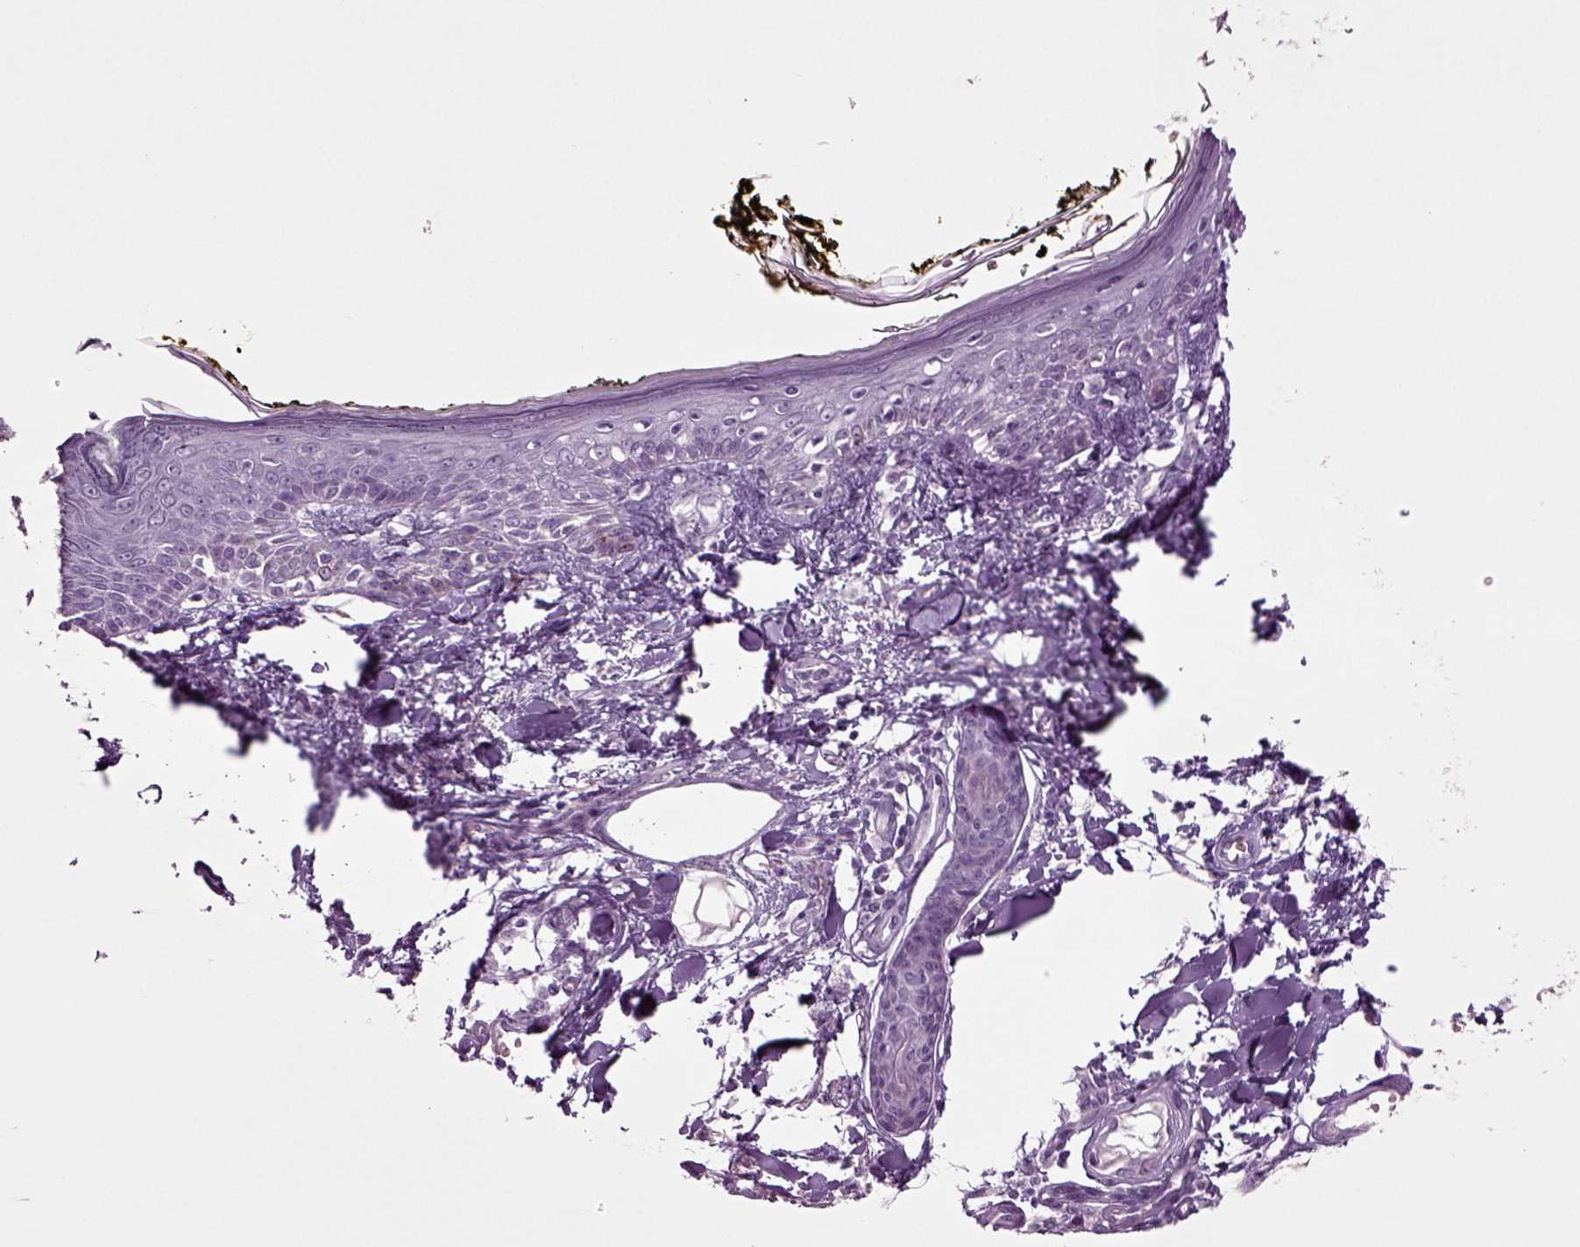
{"staining": {"intensity": "negative", "quantity": "none", "location": "none"}, "tissue": "skin", "cell_type": "Fibroblasts", "image_type": "normal", "snomed": [{"axis": "morphology", "description": "Normal tissue, NOS"}, {"axis": "topography", "description": "Skin"}], "caption": "Immunohistochemistry of benign skin reveals no positivity in fibroblasts. The staining was performed using DAB (3,3'-diaminobenzidine) to visualize the protein expression in brown, while the nuclei were stained in blue with hematoxylin (Magnification: 20x).", "gene": "SLC17A6", "patient": {"sex": "male", "age": 76}}